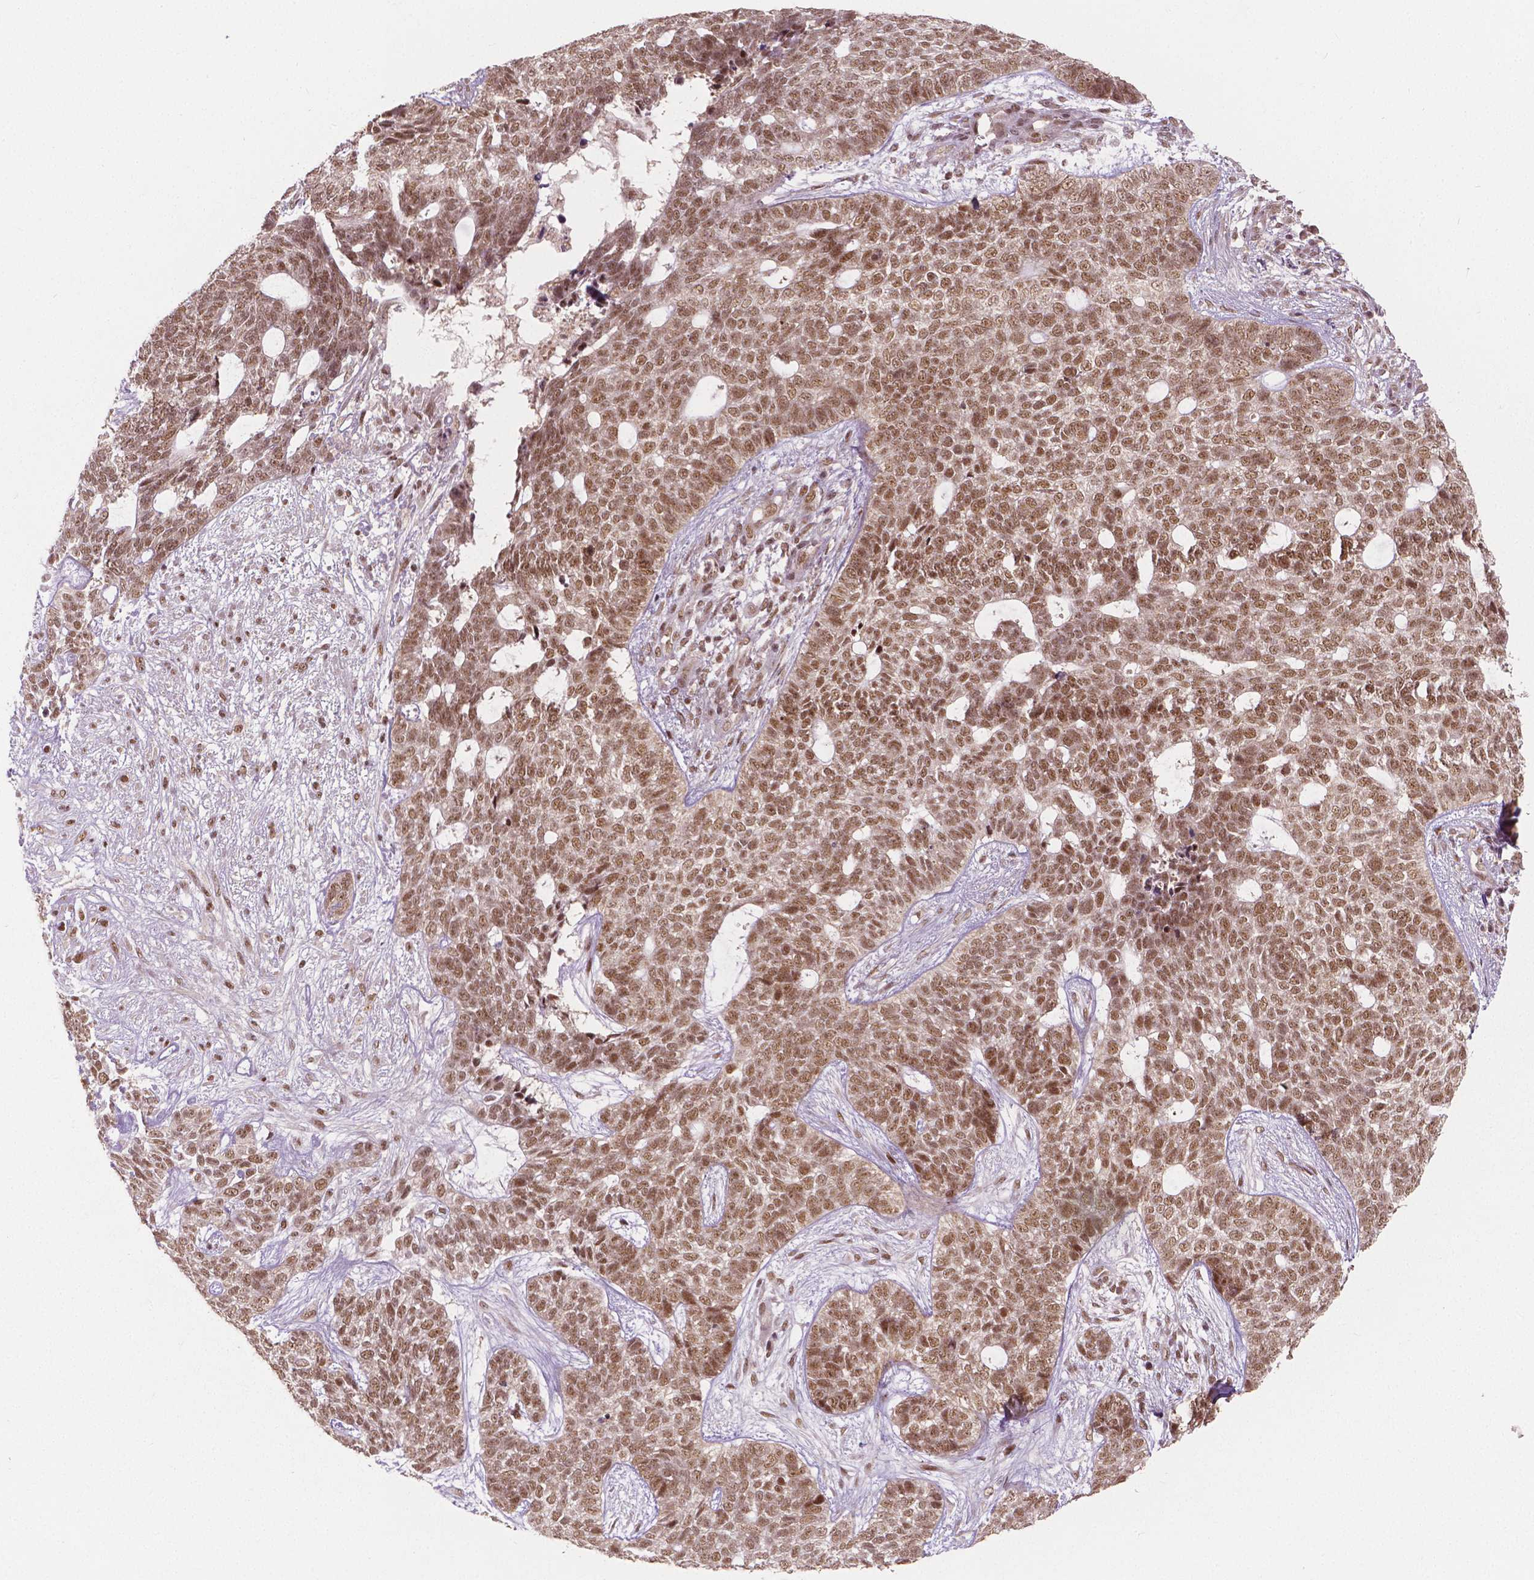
{"staining": {"intensity": "moderate", "quantity": ">75%", "location": "nuclear"}, "tissue": "skin cancer", "cell_type": "Tumor cells", "image_type": "cancer", "snomed": [{"axis": "morphology", "description": "Basal cell carcinoma"}, {"axis": "topography", "description": "Skin"}], "caption": "IHC of skin basal cell carcinoma shows medium levels of moderate nuclear positivity in approximately >75% of tumor cells.", "gene": "NSD2", "patient": {"sex": "female", "age": 69}}